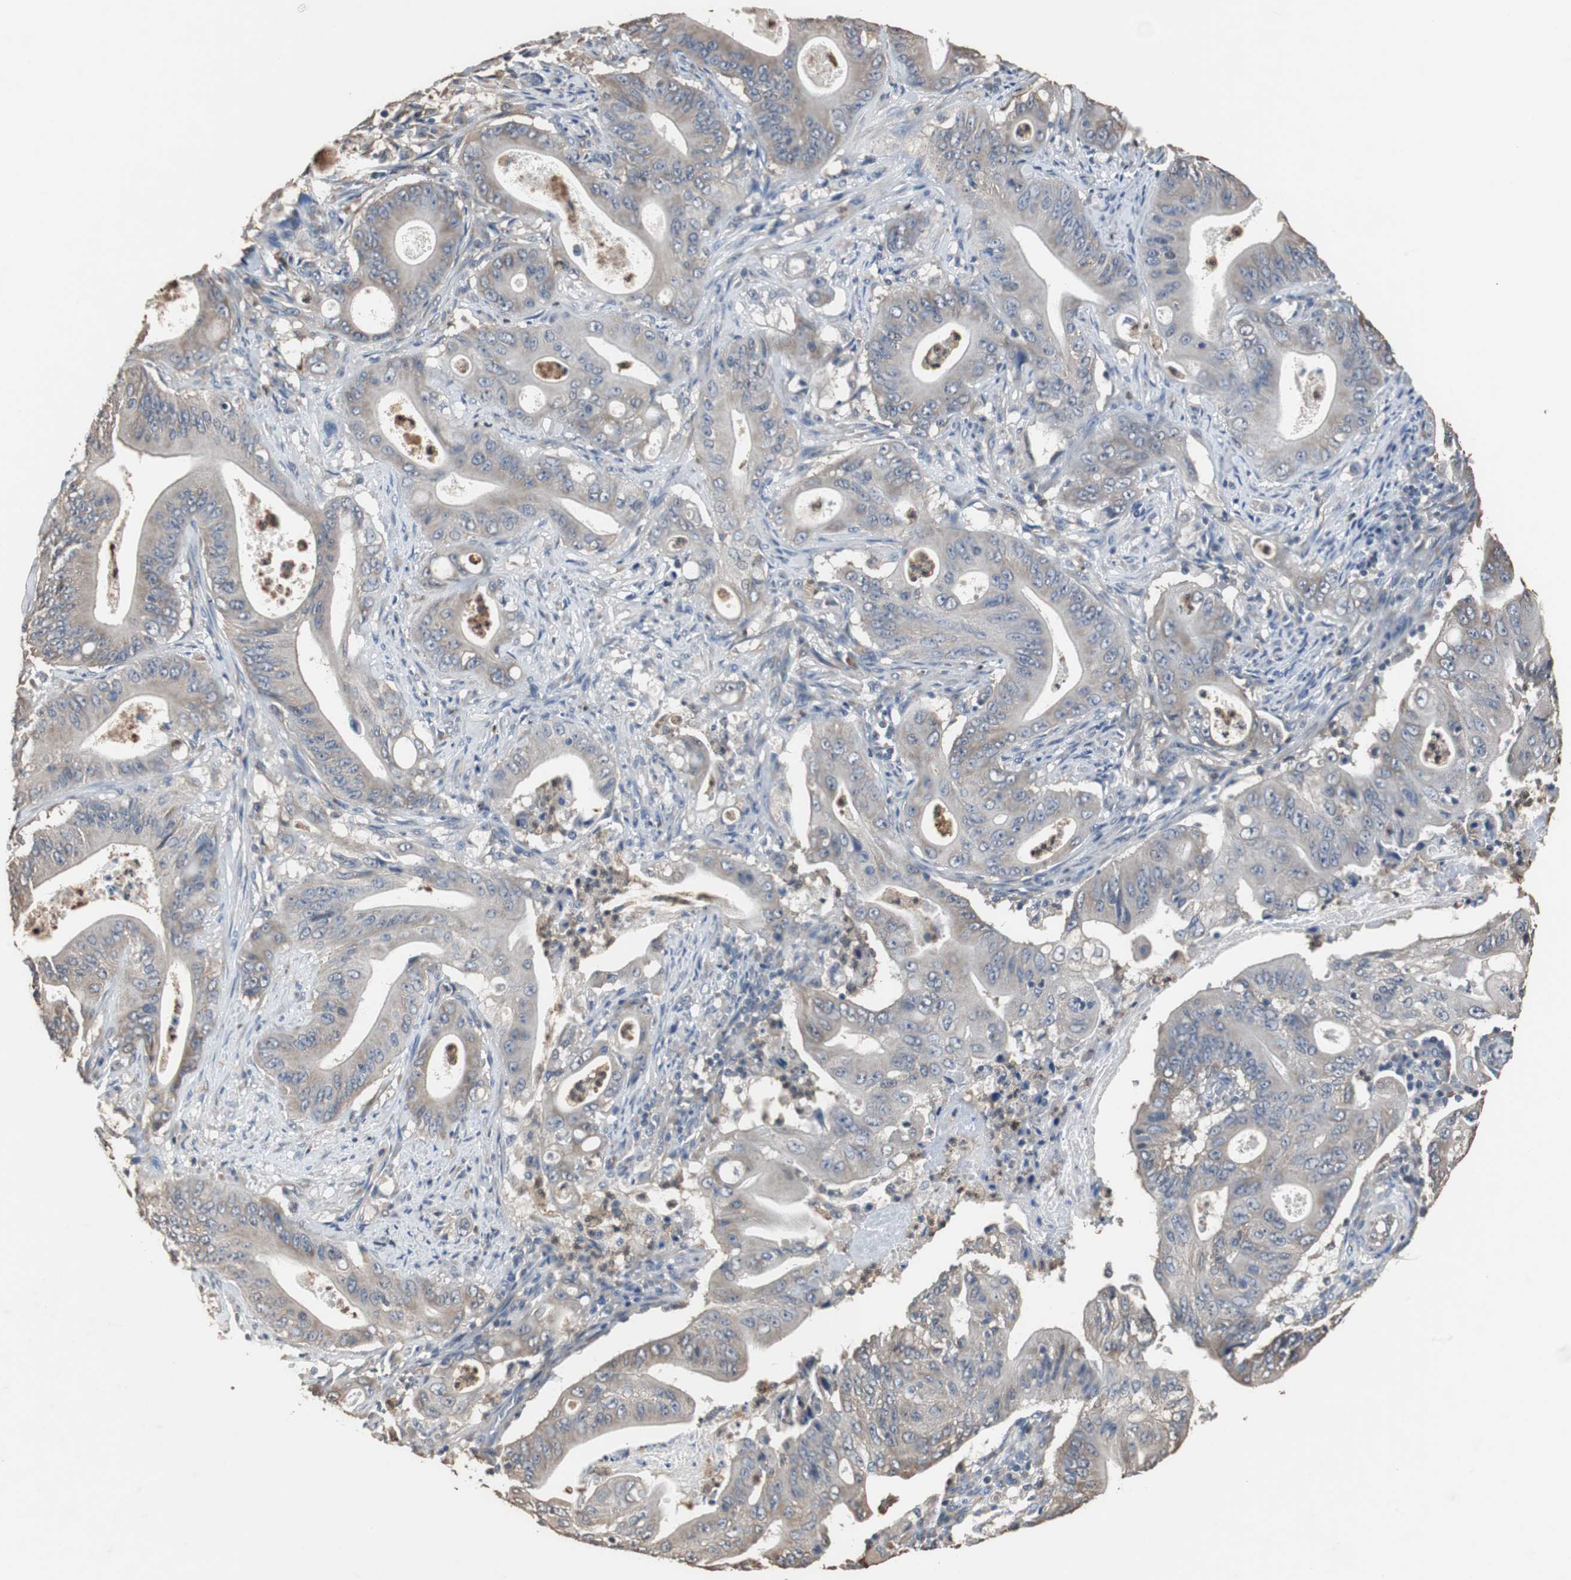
{"staining": {"intensity": "weak", "quantity": "25%-75%", "location": "cytoplasmic/membranous"}, "tissue": "pancreatic cancer", "cell_type": "Tumor cells", "image_type": "cancer", "snomed": [{"axis": "morphology", "description": "Normal tissue, NOS"}, {"axis": "topography", "description": "Lymph node"}], "caption": "Immunohistochemical staining of pancreatic cancer reveals low levels of weak cytoplasmic/membranous expression in about 25%-75% of tumor cells. Ihc stains the protein in brown and the nuclei are stained blue.", "gene": "SCIMP", "patient": {"sex": "male", "age": 62}}